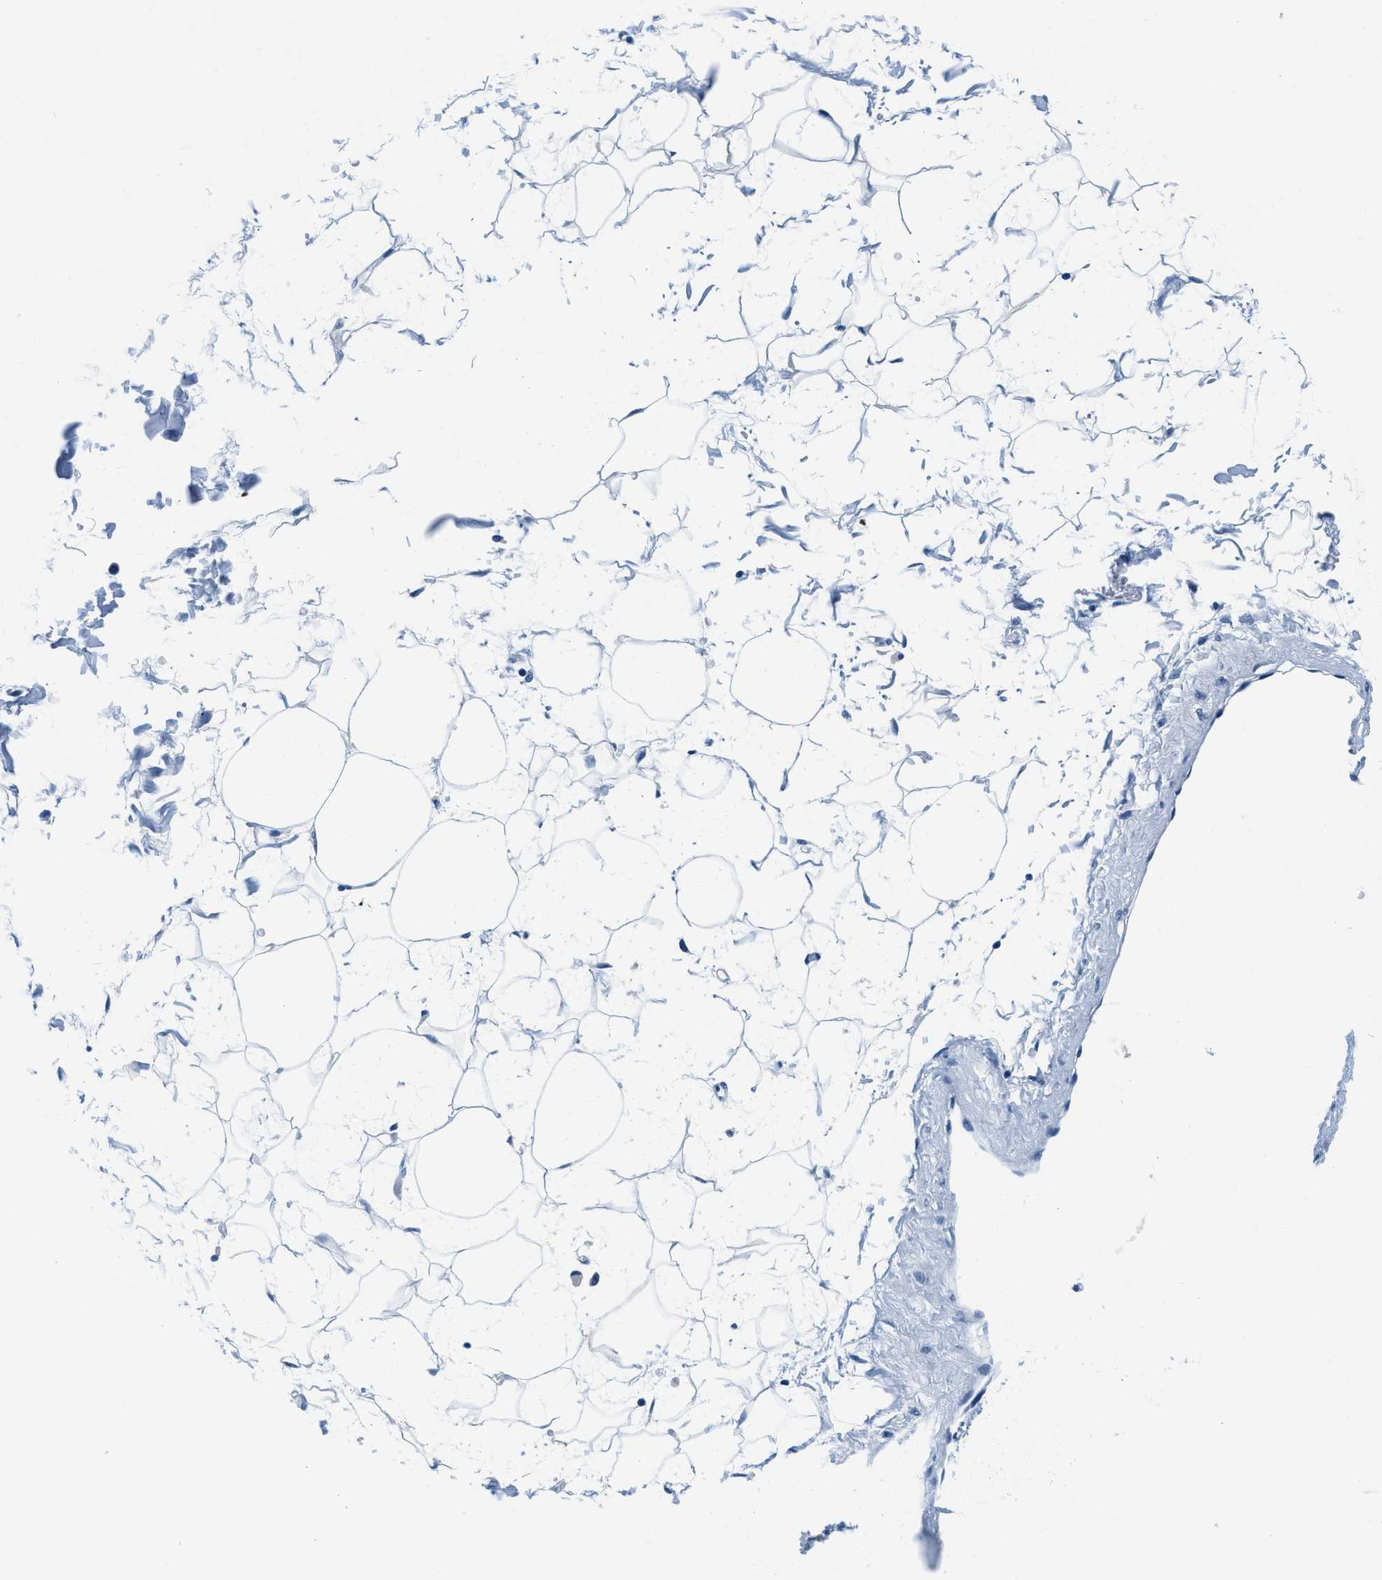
{"staining": {"intensity": "negative", "quantity": "none", "location": "none"}, "tissue": "adipose tissue", "cell_type": "Adipocytes", "image_type": "normal", "snomed": [{"axis": "morphology", "description": "Normal tissue, NOS"}, {"axis": "topography", "description": "Soft tissue"}], "caption": "Adipocytes show no significant staining in normal adipose tissue. Brightfield microscopy of immunohistochemistry (IHC) stained with DAB (3,3'-diaminobenzidine) (brown) and hematoxylin (blue), captured at high magnification.", "gene": "GSTM3", "patient": {"sex": "male", "age": 72}}